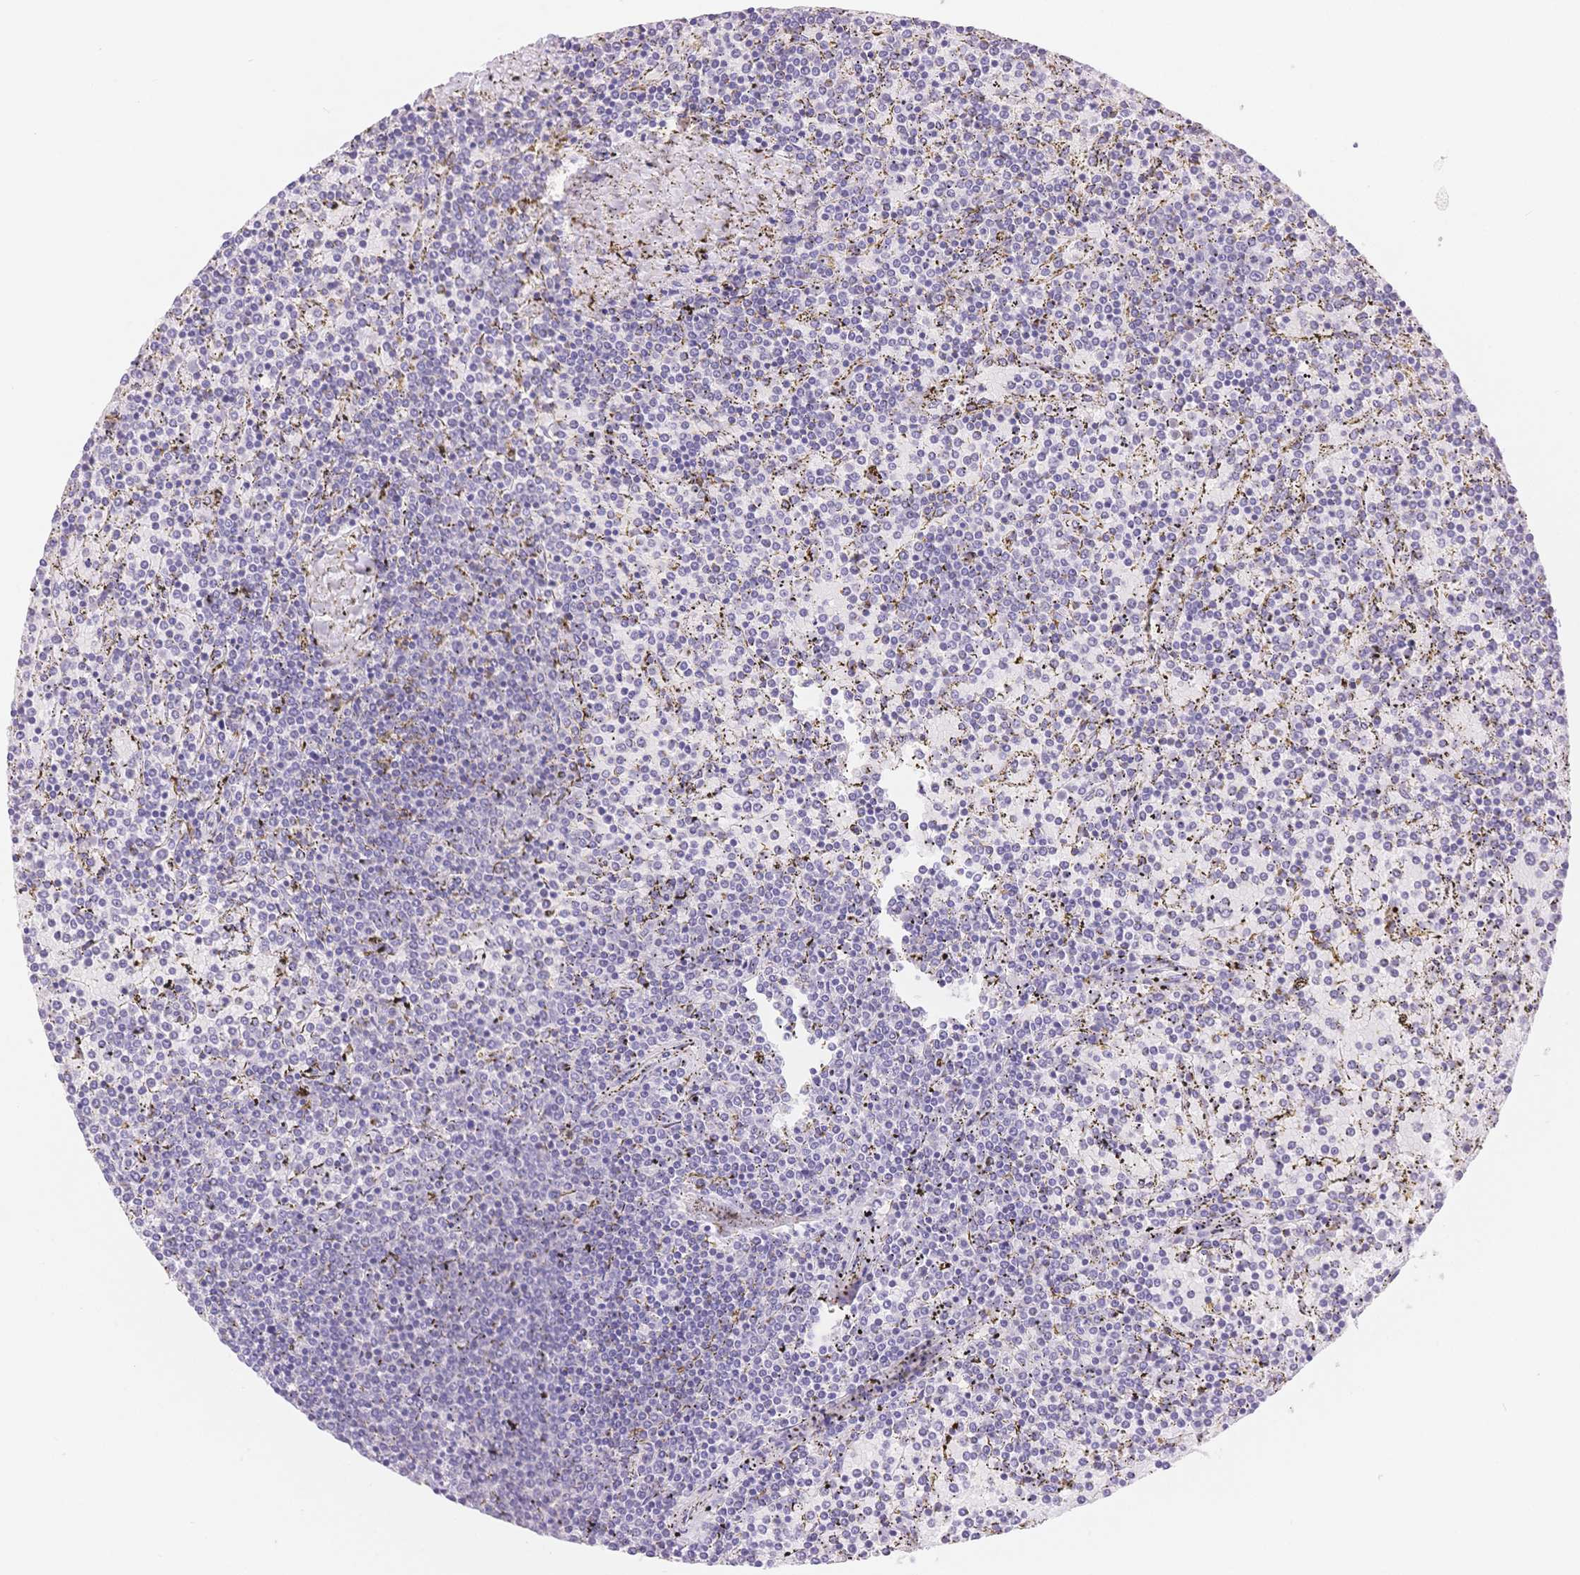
{"staining": {"intensity": "negative", "quantity": "none", "location": "none"}, "tissue": "lymphoma", "cell_type": "Tumor cells", "image_type": "cancer", "snomed": [{"axis": "morphology", "description": "Malignant lymphoma, non-Hodgkin's type, Low grade"}, {"axis": "topography", "description": "Spleen"}], "caption": "Lymphoma stained for a protein using immunohistochemistry (IHC) displays no positivity tumor cells.", "gene": "MYOM1", "patient": {"sex": "female", "age": 77}}